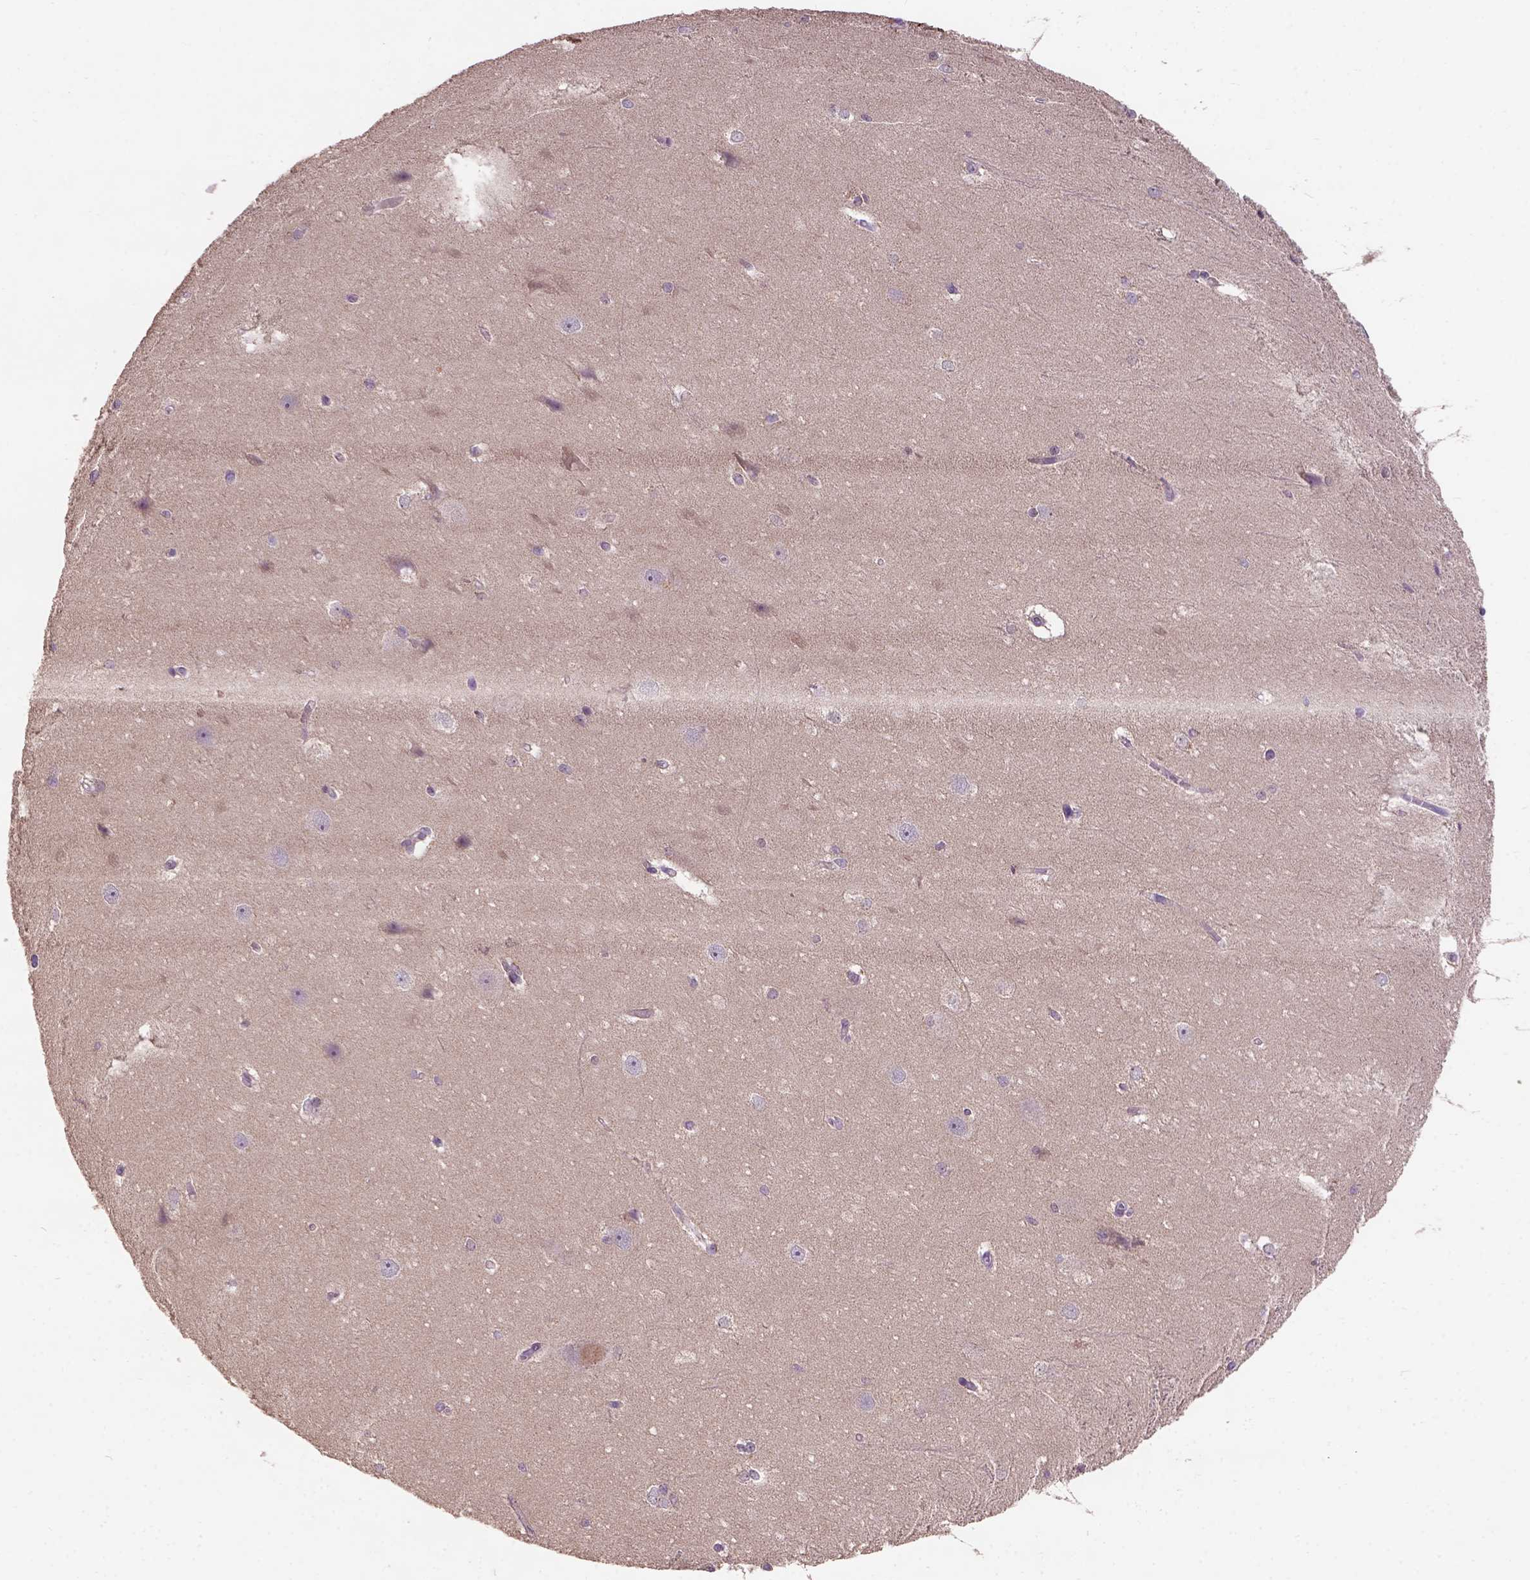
{"staining": {"intensity": "negative", "quantity": "none", "location": "none"}, "tissue": "hippocampus", "cell_type": "Glial cells", "image_type": "normal", "snomed": [{"axis": "morphology", "description": "Normal tissue, NOS"}, {"axis": "topography", "description": "Cerebral cortex"}, {"axis": "topography", "description": "Hippocampus"}], "caption": "Immunohistochemistry (IHC) of benign hippocampus exhibits no expression in glial cells. (IHC, brightfield microscopy, high magnification).", "gene": "KBTBD8", "patient": {"sex": "female", "age": 19}}